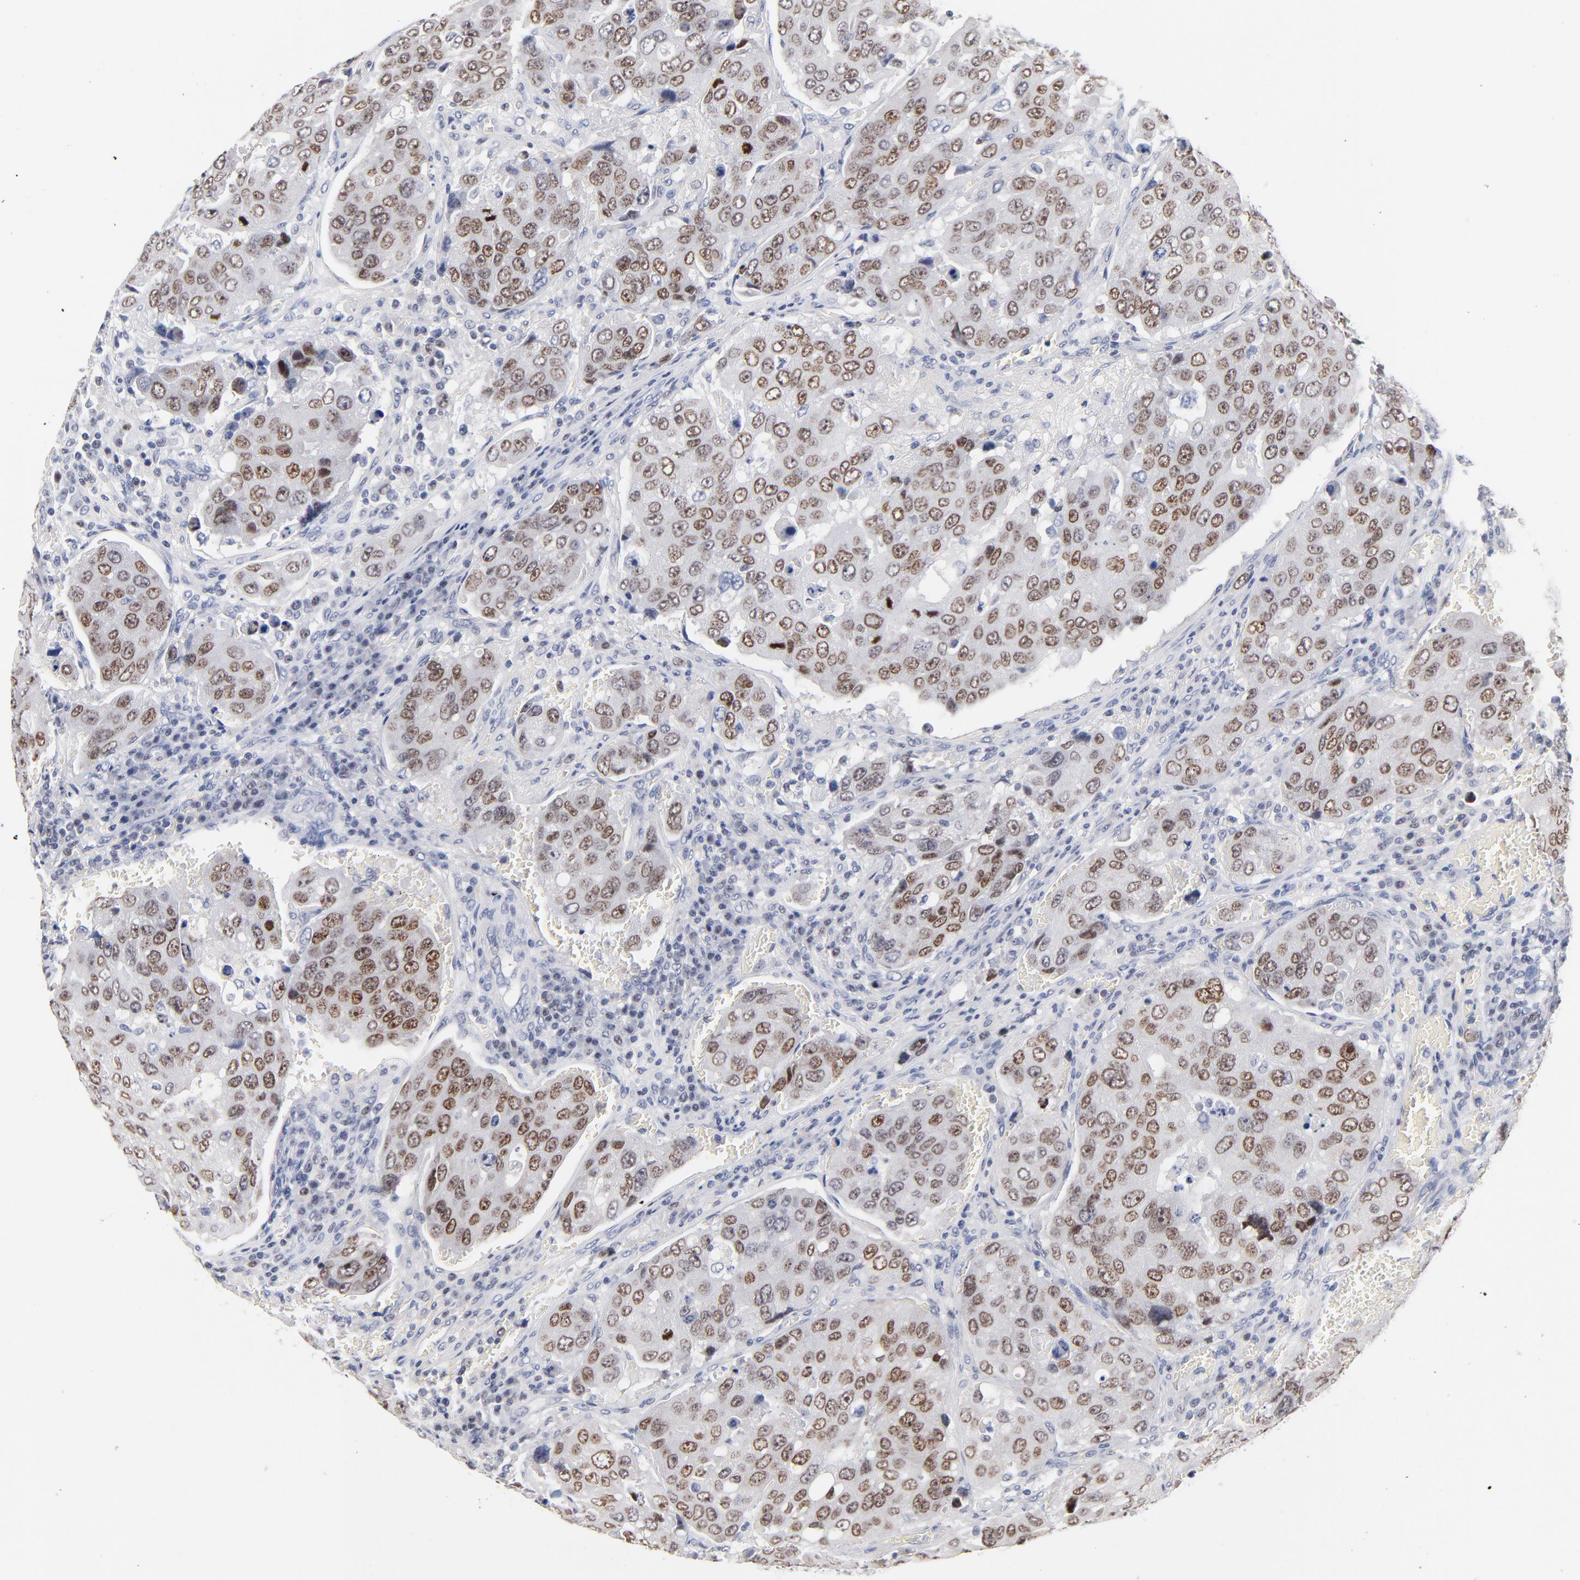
{"staining": {"intensity": "moderate", "quantity": ">75%", "location": "cytoplasmic/membranous,nuclear"}, "tissue": "urothelial cancer", "cell_type": "Tumor cells", "image_type": "cancer", "snomed": [{"axis": "morphology", "description": "Urothelial carcinoma, High grade"}, {"axis": "topography", "description": "Lymph node"}, {"axis": "topography", "description": "Urinary bladder"}], "caption": "Protein expression analysis of urothelial cancer shows moderate cytoplasmic/membranous and nuclear positivity in about >75% of tumor cells.", "gene": "ORC2", "patient": {"sex": "male", "age": 51}}